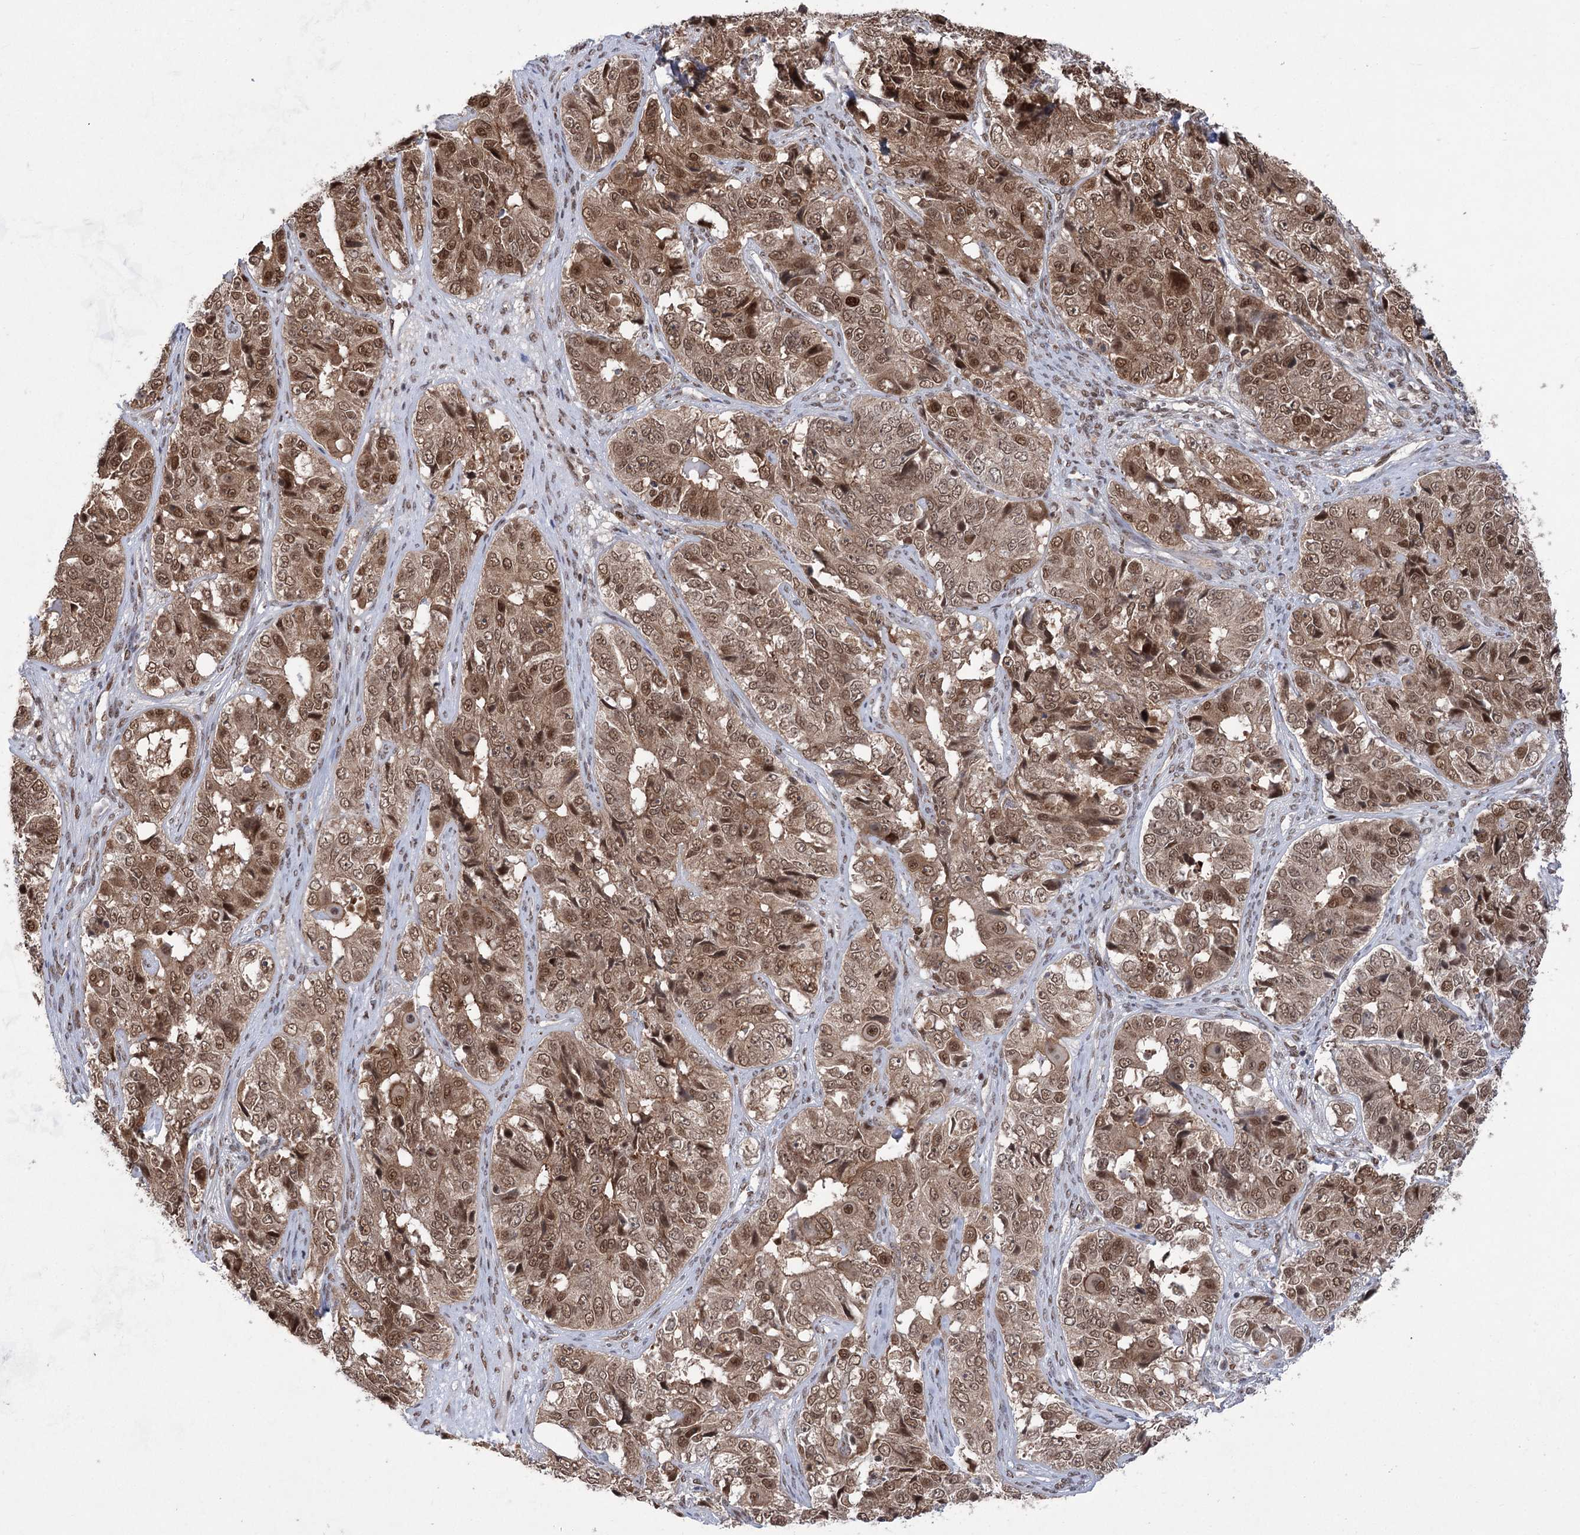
{"staining": {"intensity": "moderate", "quantity": ">75%", "location": "cytoplasmic/membranous,nuclear"}, "tissue": "ovarian cancer", "cell_type": "Tumor cells", "image_type": "cancer", "snomed": [{"axis": "morphology", "description": "Carcinoma, endometroid"}, {"axis": "topography", "description": "Ovary"}], "caption": "Protein expression analysis of human ovarian cancer (endometroid carcinoma) reveals moderate cytoplasmic/membranous and nuclear positivity in approximately >75% of tumor cells. (DAB (3,3'-diaminobenzidine) IHC with brightfield microscopy, high magnification).", "gene": "ZCCHC8", "patient": {"sex": "female", "age": 51}}